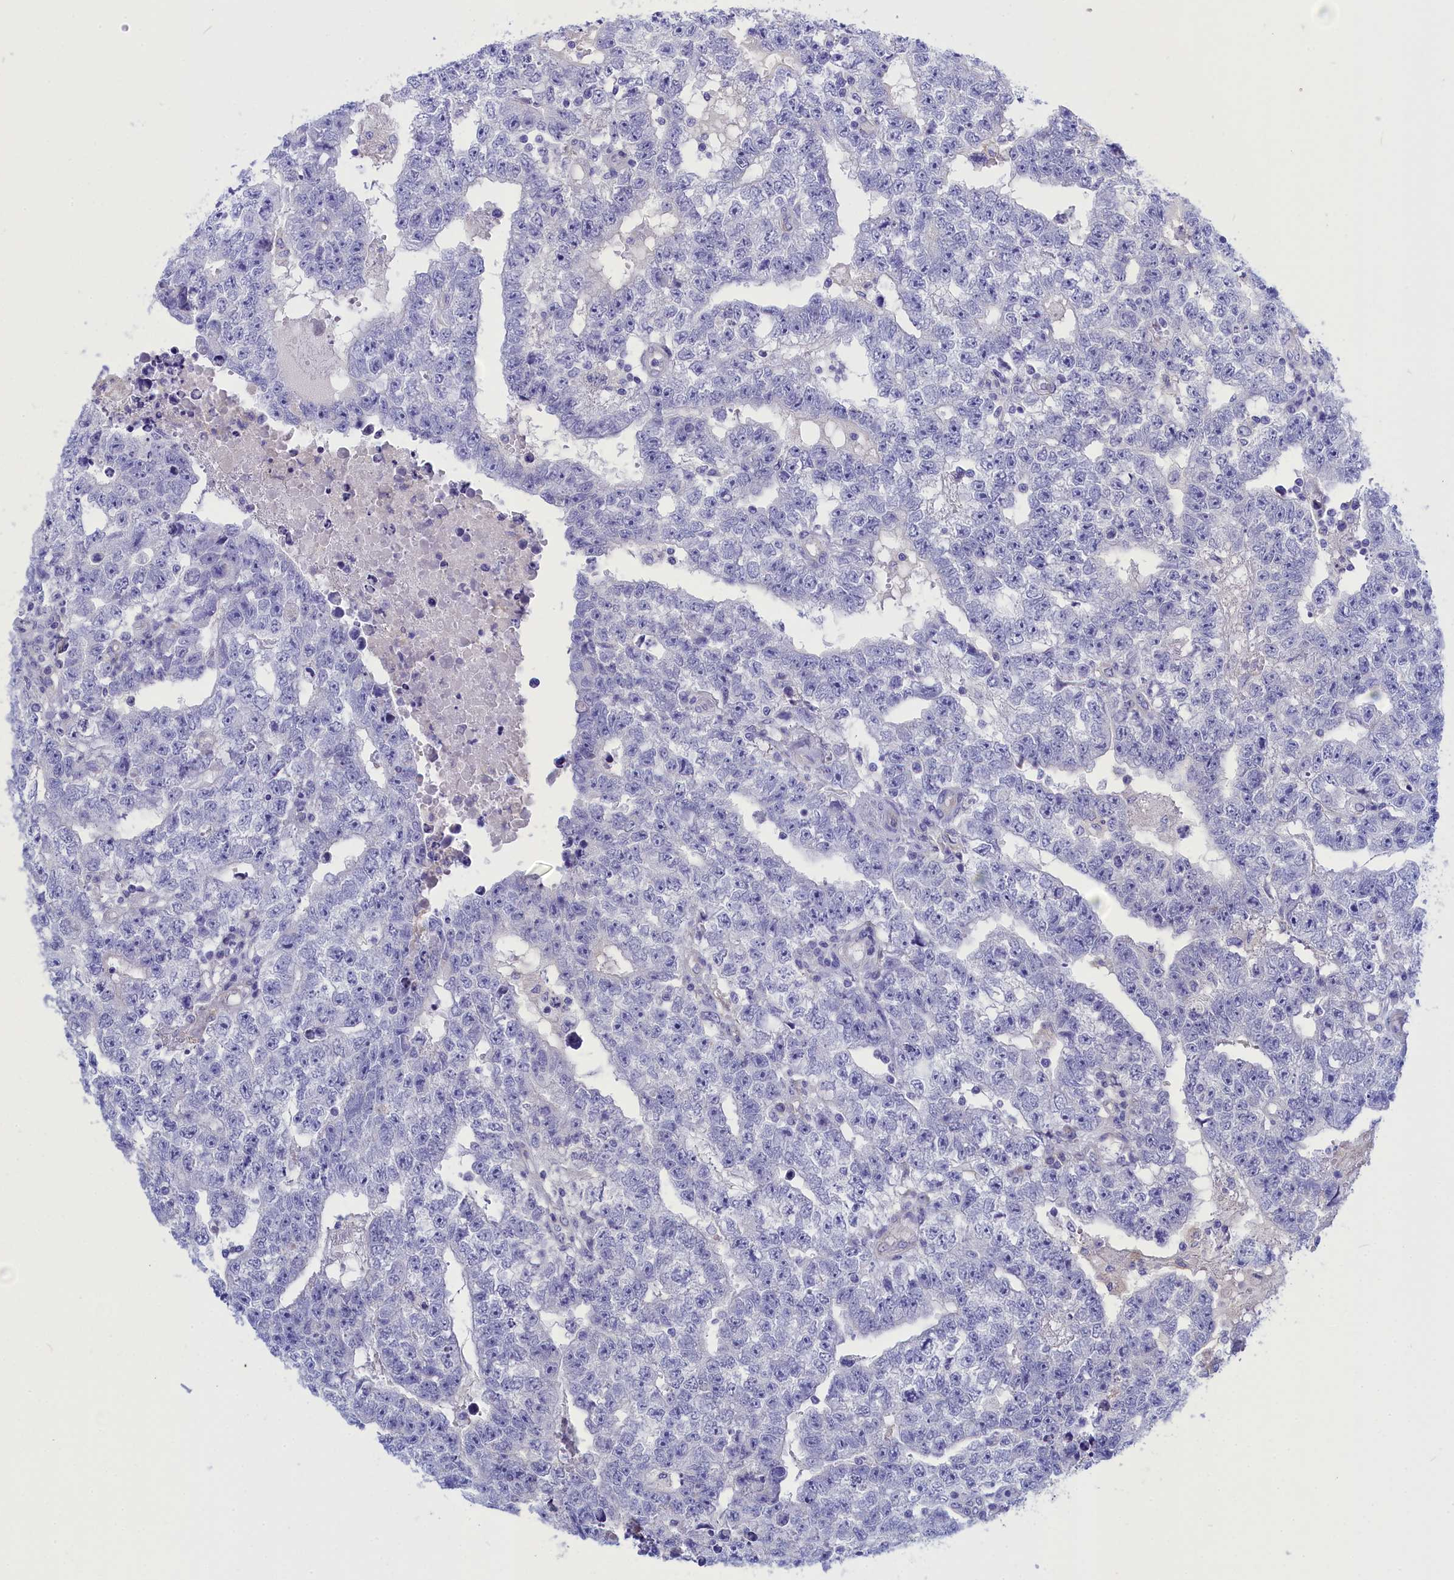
{"staining": {"intensity": "negative", "quantity": "none", "location": "none"}, "tissue": "testis cancer", "cell_type": "Tumor cells", "image_type": "cancer", "snomed": [{"axis": "morphology", "description": "Carcinoma, Embryonal, NOS"}, {"axis": "topography", "description": "Testis"}], "caption": "IHC image of neoplastic tissue: testis cancer stained with DAB (3,3'-diaminobenzidine) exhibits no significant protein staining in tumor cells.", "gene": "CCRL2", "patient": {"sex": "male", "age": 25}}